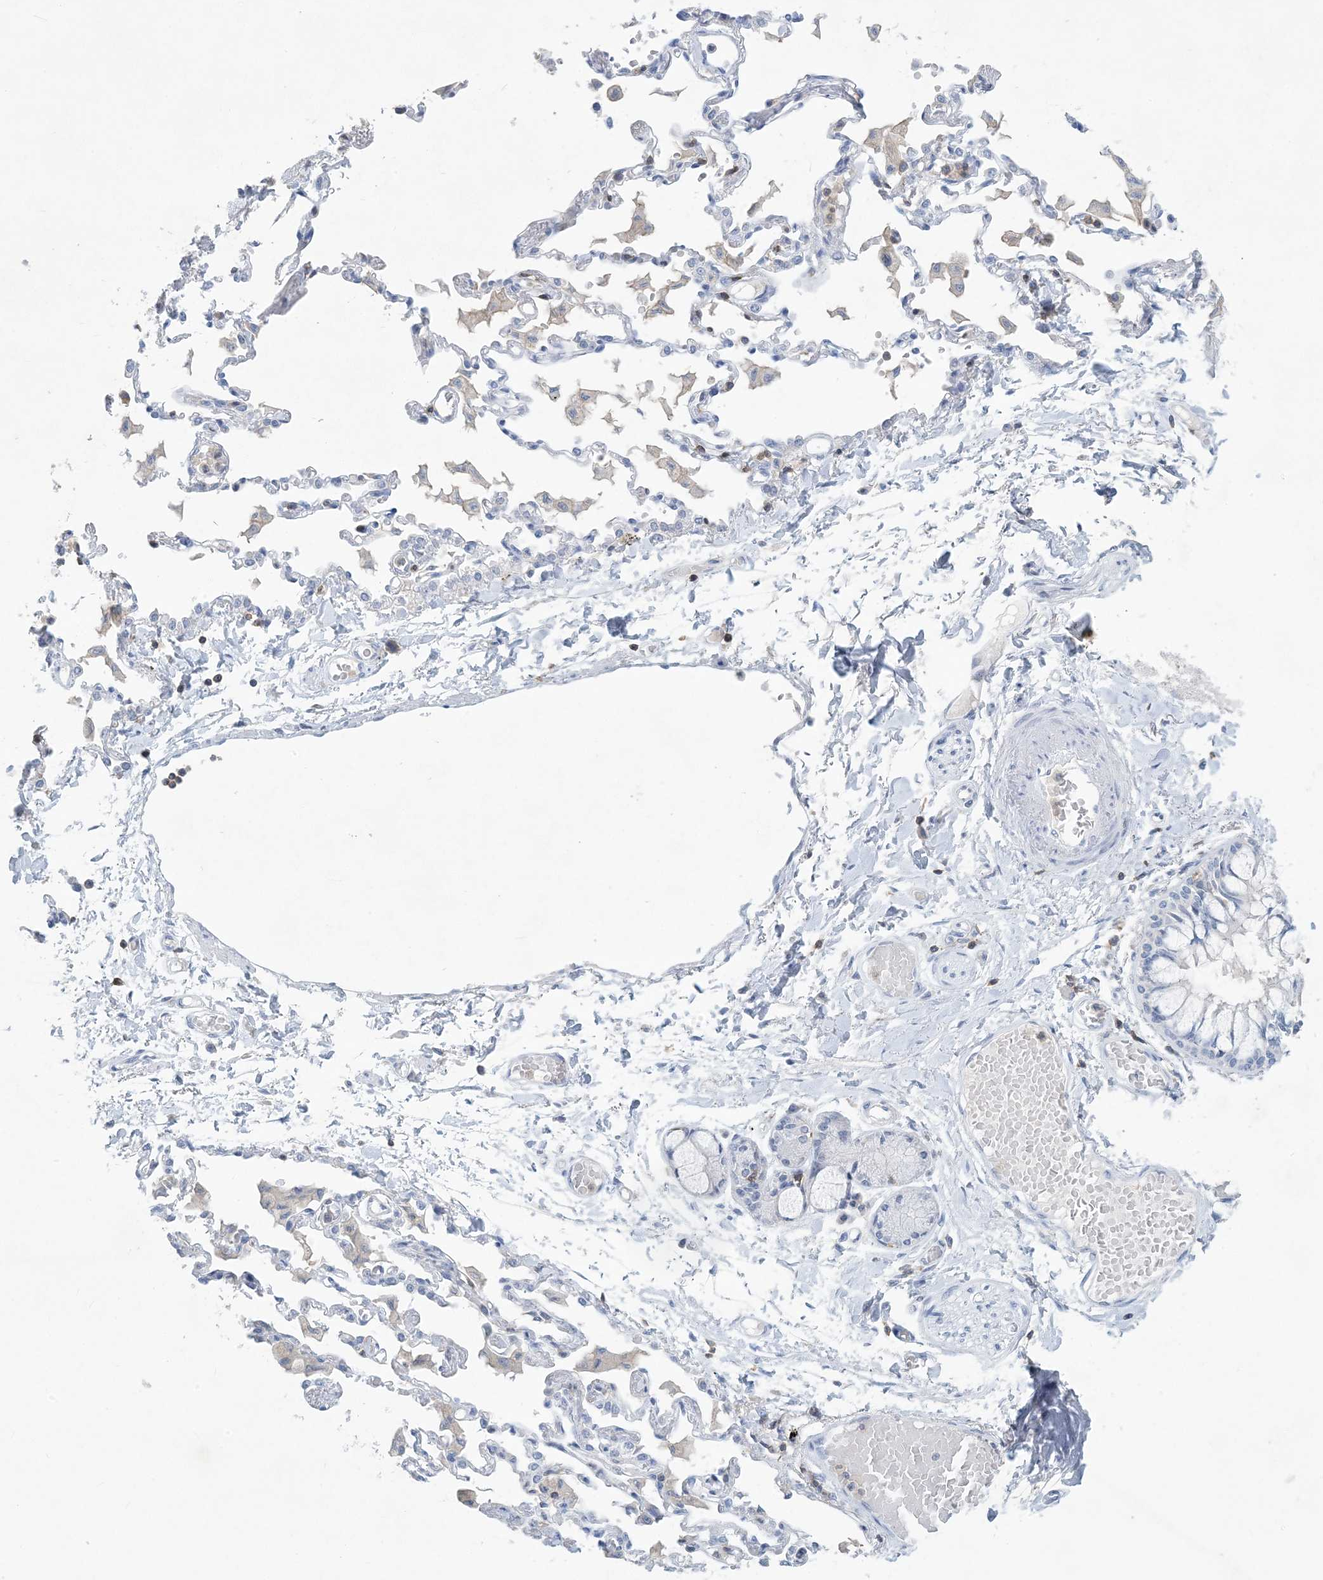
{"staining": {"intensity": "negative", "quantity": "none", "location": "none"}, "tissue": "adipose tissue", "cell_type": "Adipocytes", "image_type": "normal", "snomed": [{"axis": "morphology", "description": "Normal tissue, NOS"}, {"axis": "topography", "description": "Cartilage tissue"}, {"axis": "topography", "description": "Bronchus"}, {"axis": "topography", "description": "Lung"}, {"axis": "topography", "description": "Peripheral nerve tissue"}], "caption": "Adipocytes show no significant protein positivity in benign adipose tissue.", "gene": "PSD4", "patient": {"sex": "female", "age": 49}}